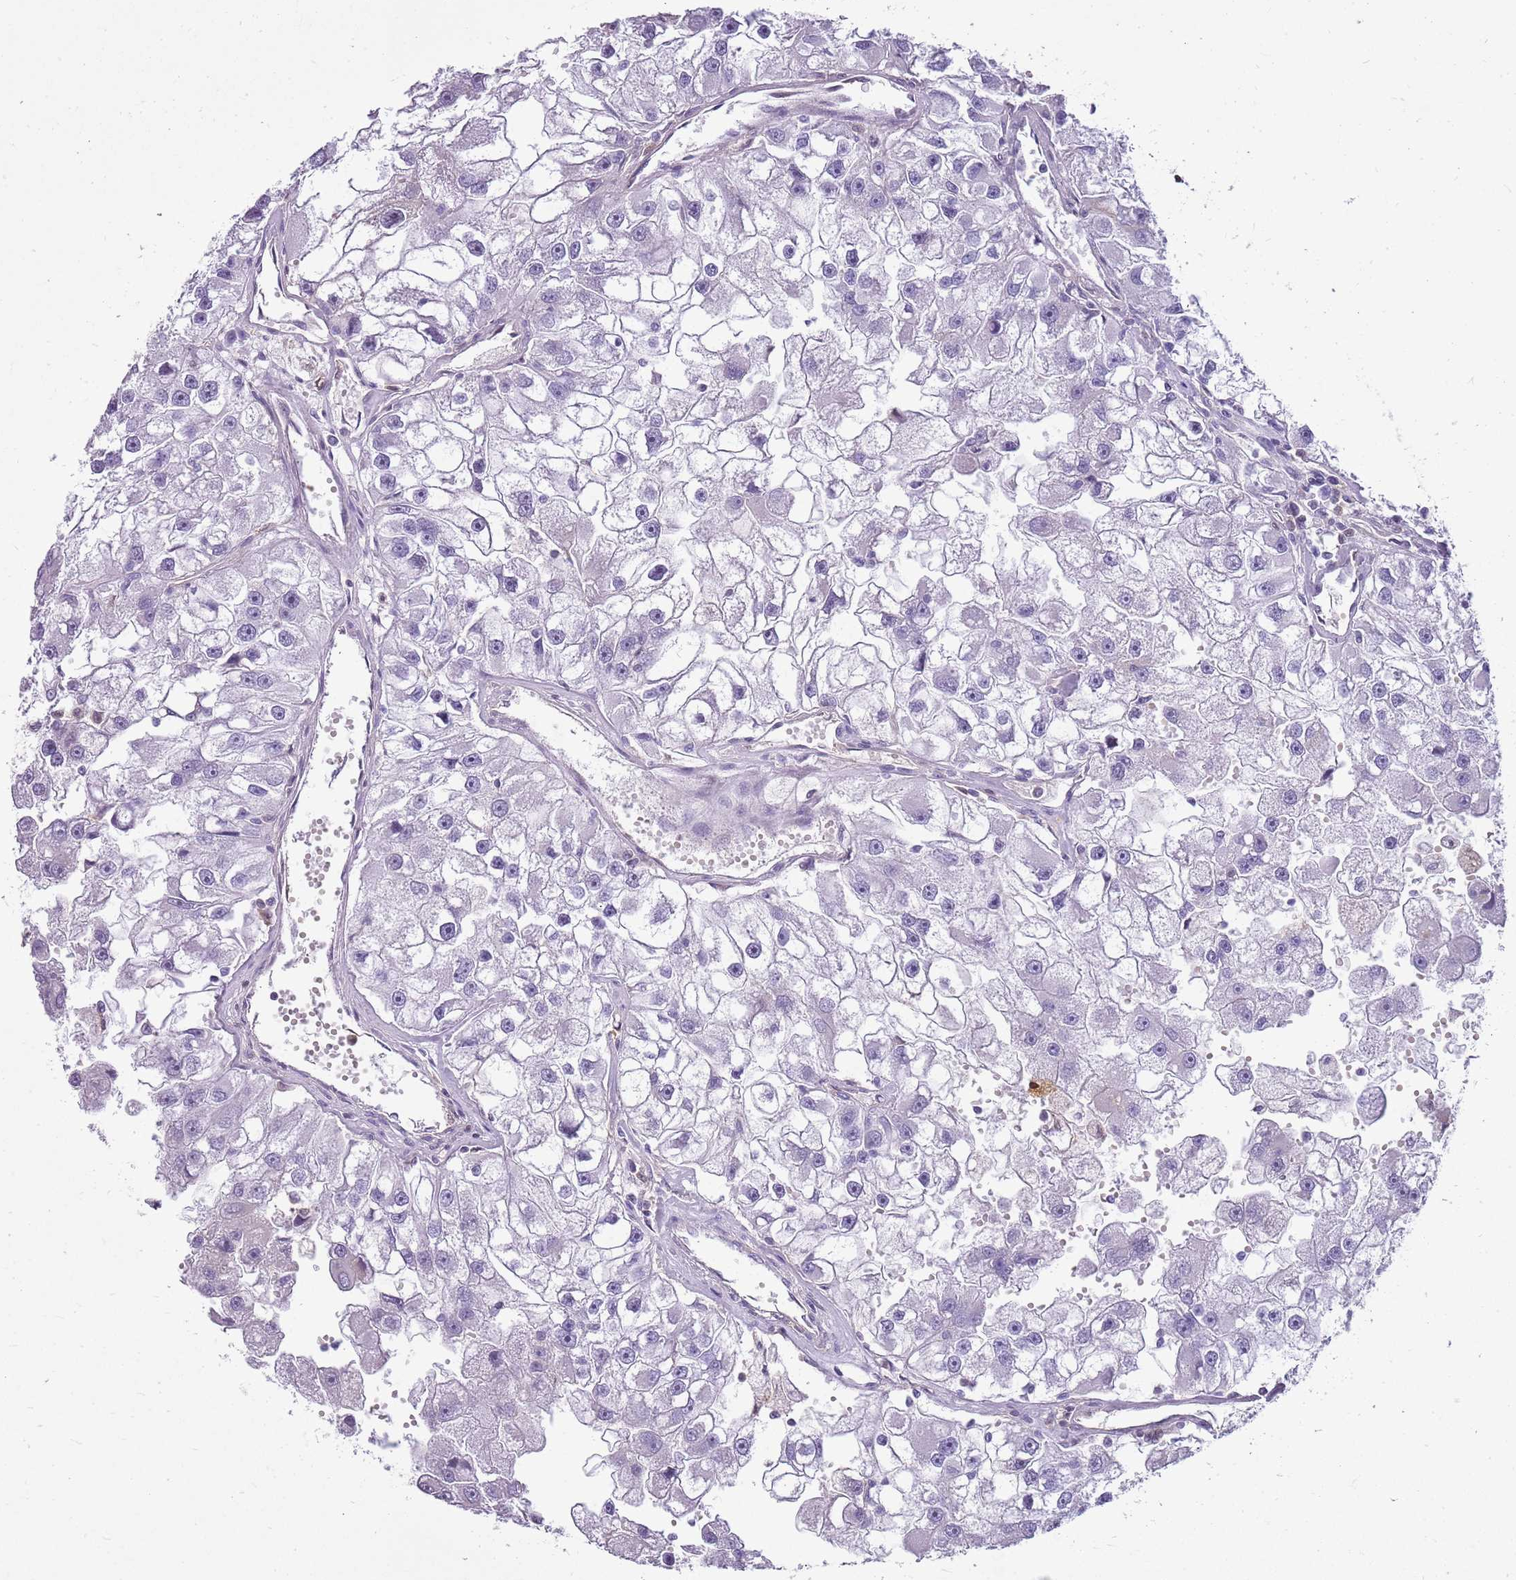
{"staining": {"intensity": "negative", "quantity": "none", "location": "none"}, "tissue": "renal cancer", "cell_type": "Tumor cells", "image_type": "cancer", "snomed": [{"axis": "morphology", "description": "Adenocarcinoma, NOS"}, {"axis": "topography", "description": "Kidney"}], "caption": "Renal cancer was stained to show a protein in brown. There is no significant positivity in tumor cells.", "gene": "DHX32", "patient": {"sex": "male", "age": 63}}